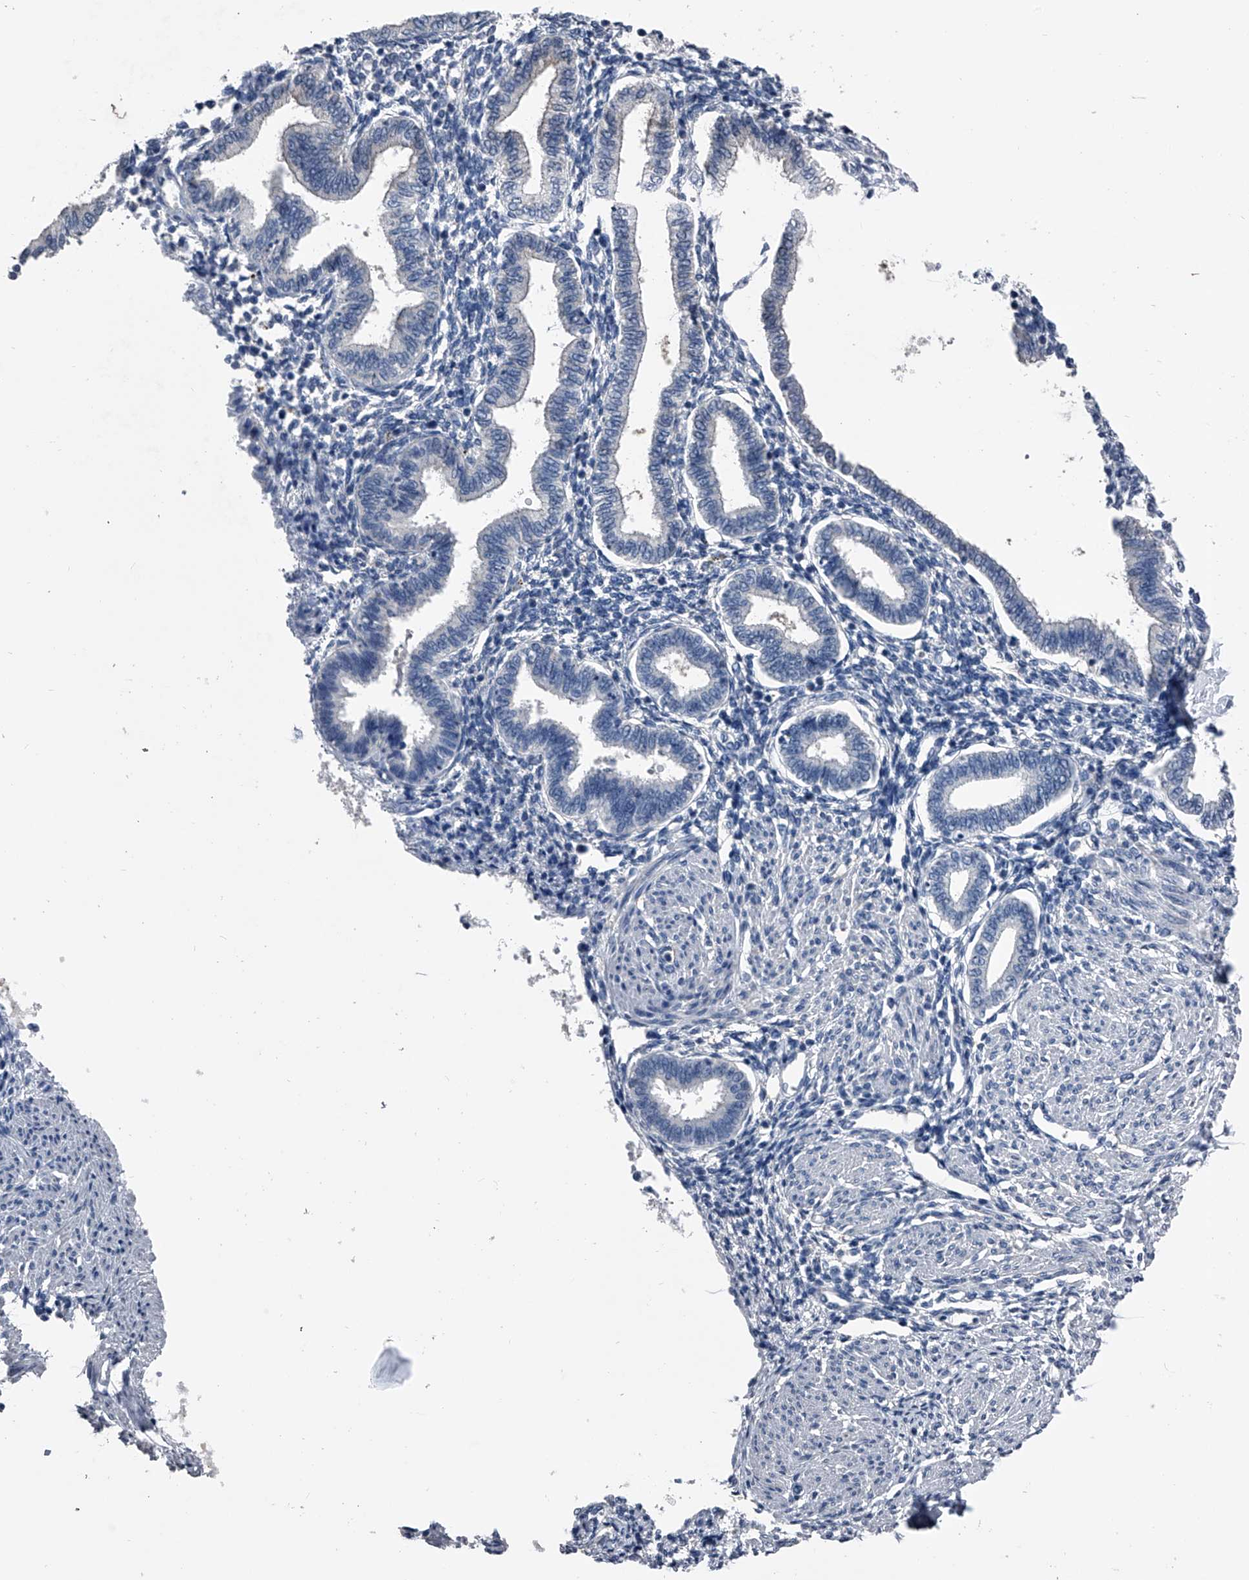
{"staining": {"intensity": "negative", "quantity": "none", "location": "none"}, "tissue": "endometrium", "cell_type": "Cells in endometrial stroma", "image_type": "normal", "snomed": [{"axis": "morphology", "description": "Normal tissue, NOS"}, {"axis": "topography", "description": "Endometrium"}], "caption": "Immunohistochemistry micrograph of normal endometrium: human endometrium stained with DAB displays no significant protein expression in cells in endometrial stroma.", "gene": "KIF13A", "patient": {"sex": "female", "age": 53}}